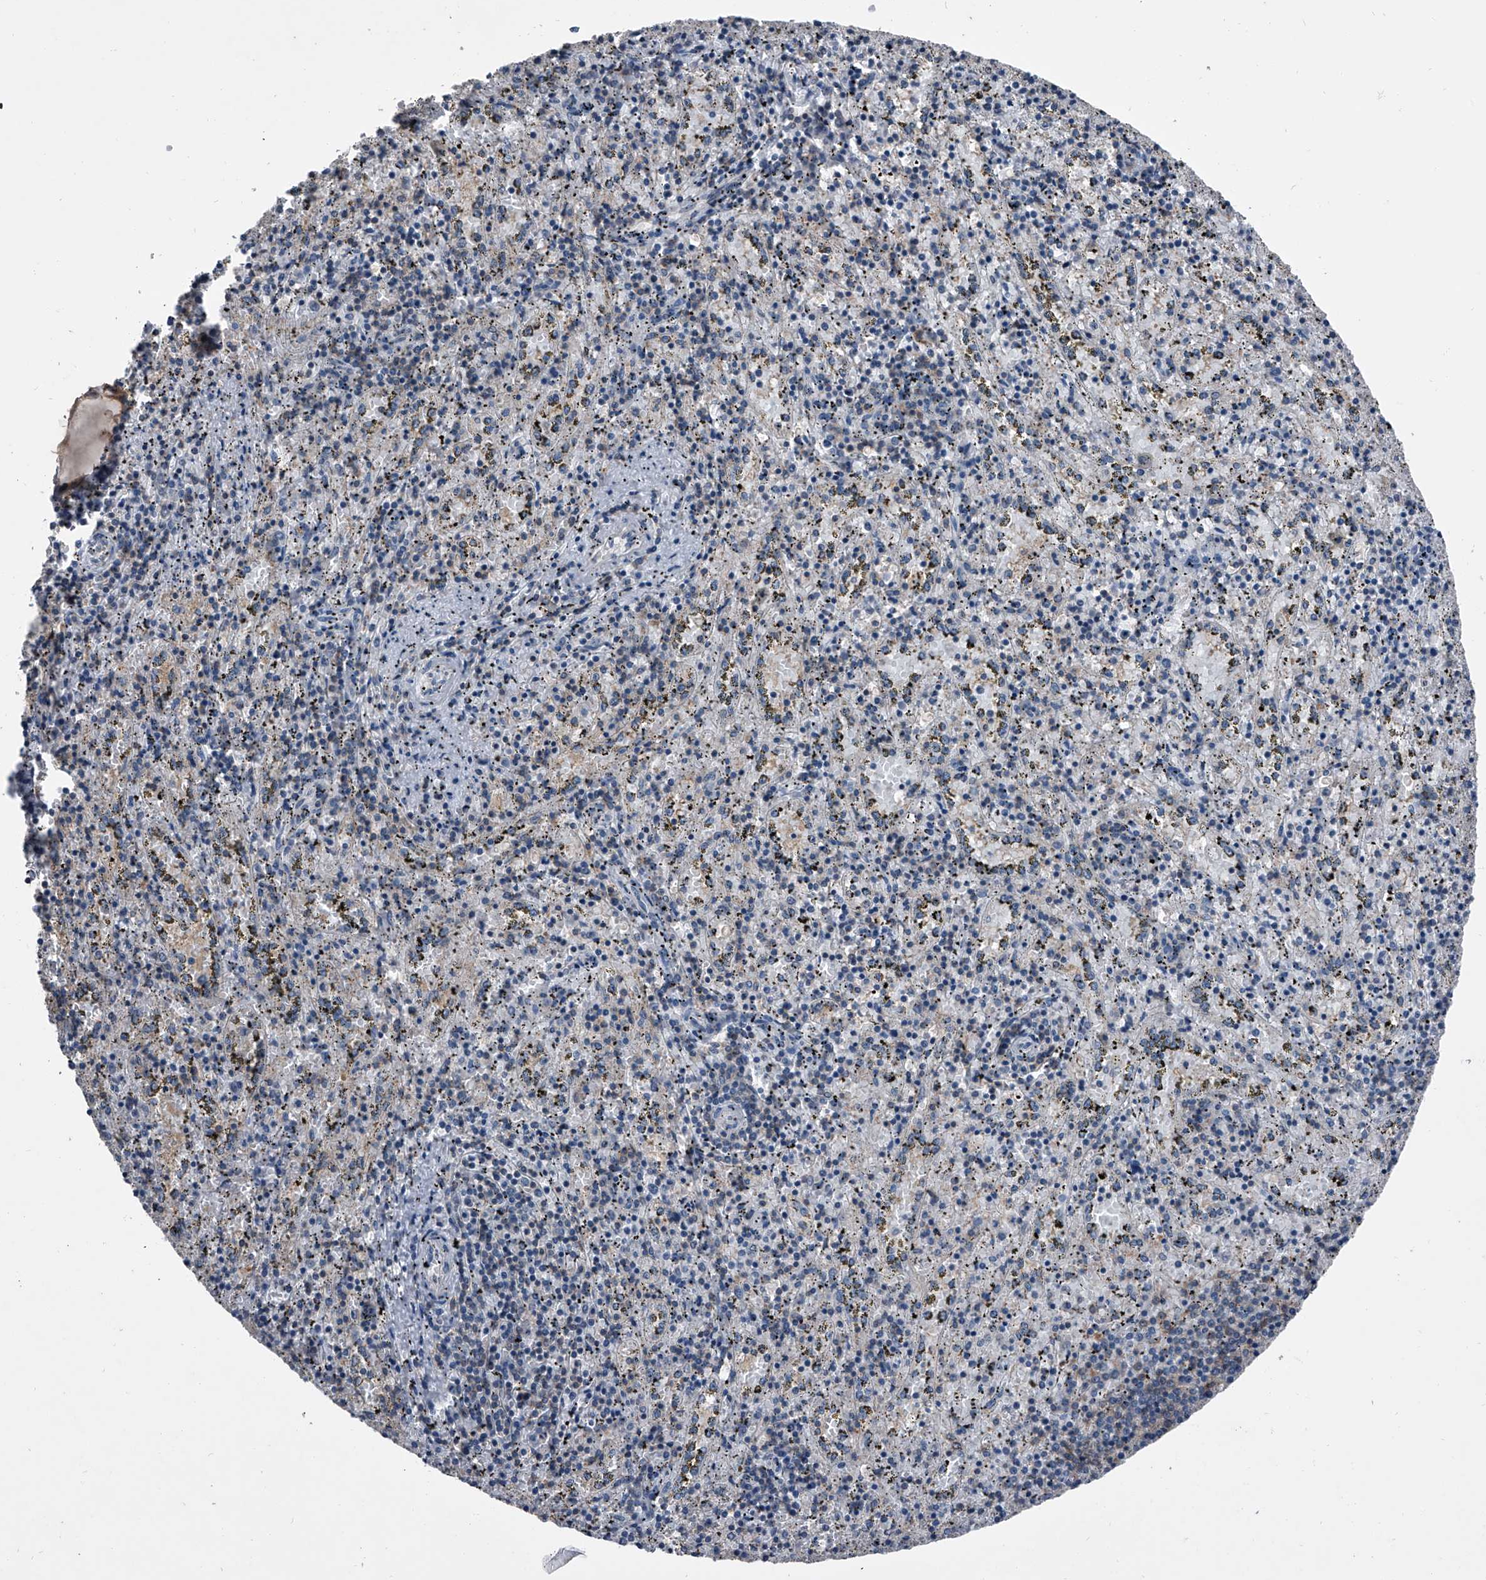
{"staining": {"intensity": "weak", "quantity": "<25%", "location": "cytoplasmic/membranous"}, "tissue": "spleen", "cell_type": "Cells in red pulp", "image_type": "normal", "snomed": [{"axis": "morphology", "description": "Normal tissue, NOS"}, {"axis": "topography", "description": "Spleen"}], "caption": "IHC photomicrograph of benign human spleen stained for a protein (brown), which displays no staining in cells in red pulp.", "gene": "PIP5K1A", "patient": {"sex": "male", "age": 11}}